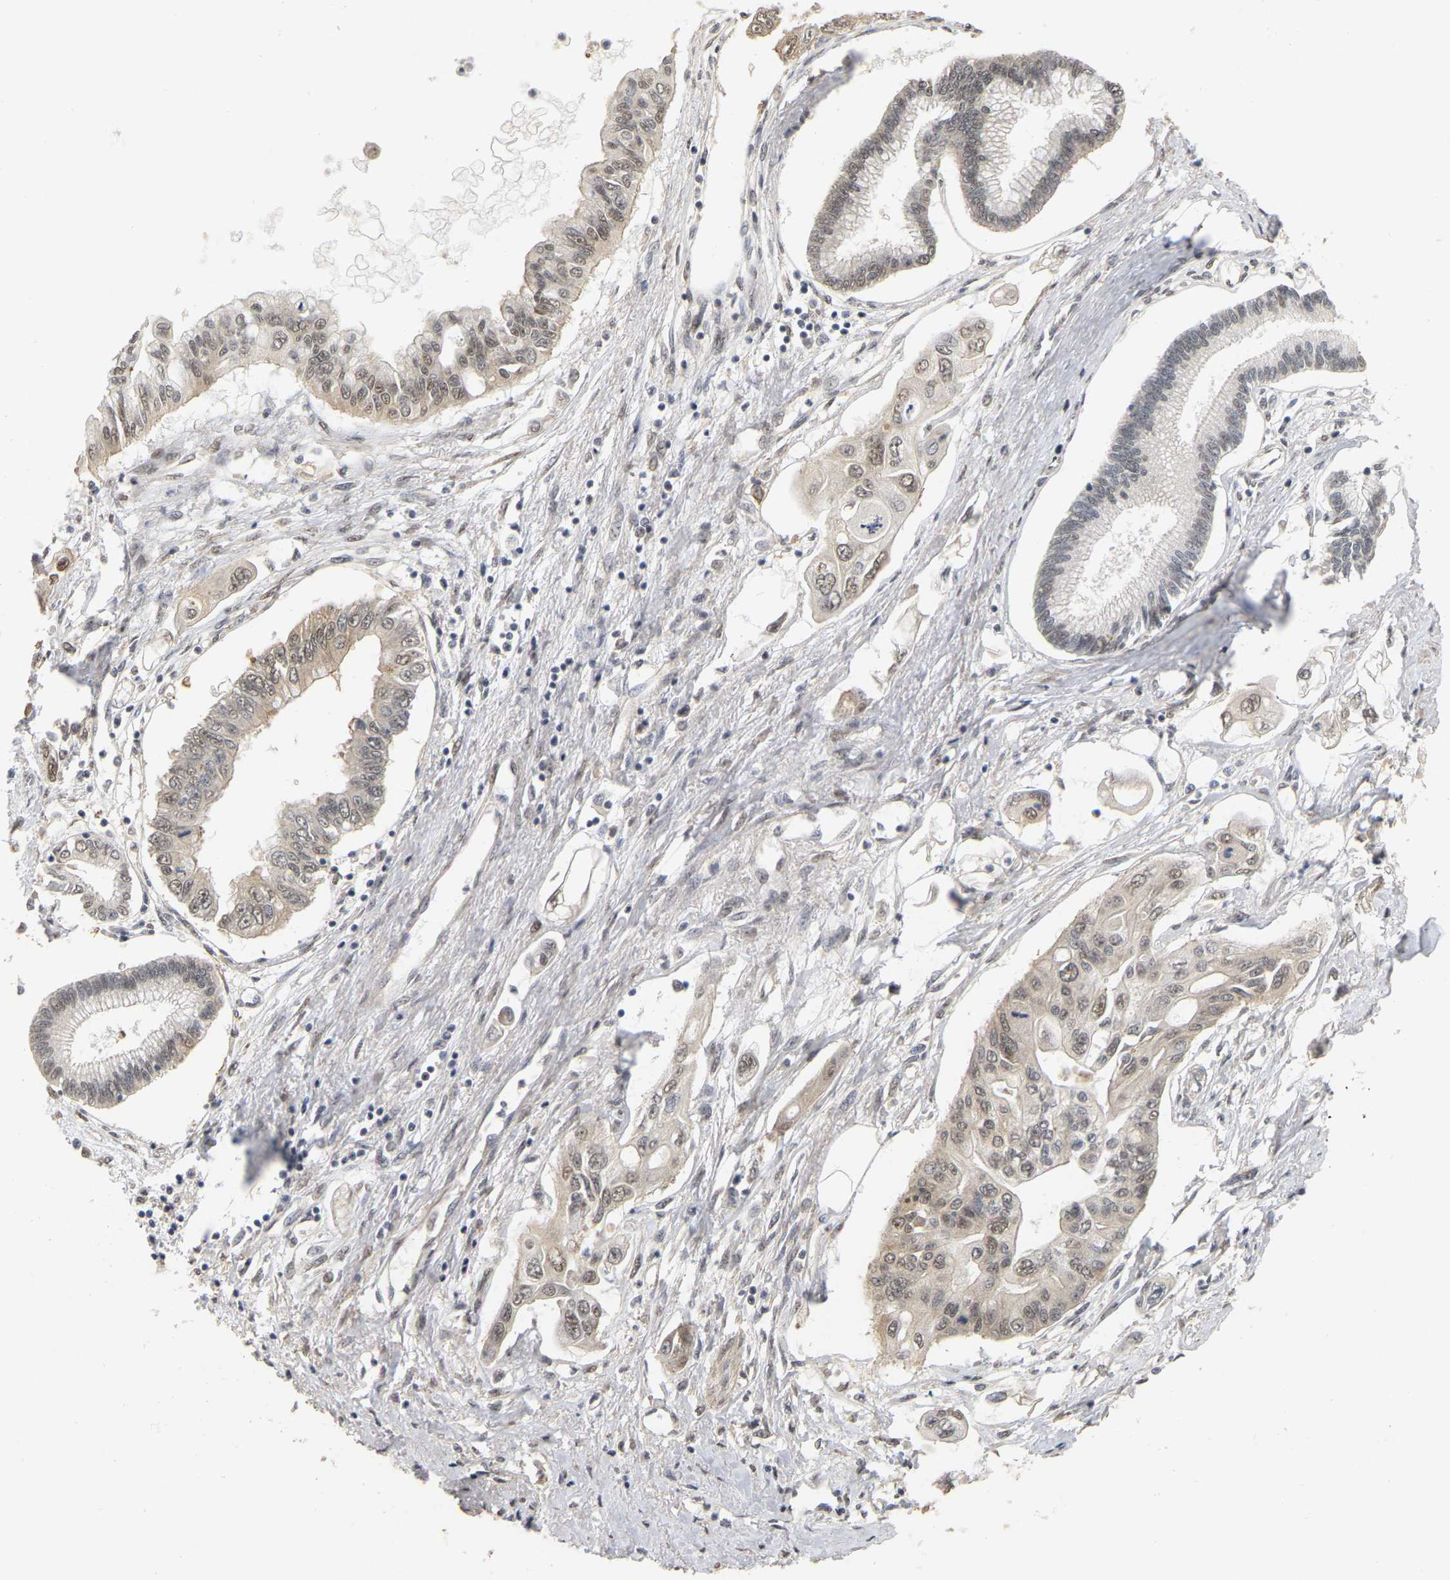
{"staining": {"intensity": "weak", "quantity": "25%-75%", "location": "nuclear"}, "tissue": "pancreatic cancer", "cell_type": "Tumor cells", "image_type": "cancer", "snomed": [{"axis": "morphology", "description": "Adenocarcinoma, NOS"}, {"axis": "topography", "description": "Pancreas"}], "caption": "The histopathology image displays a brown stain indicating the presence of a protein in the nuclear of tumor cells in pancreatic adenocarcinoma.", "gene": "RUVBL1", "patient": {"sex": "female", "age": 77}}